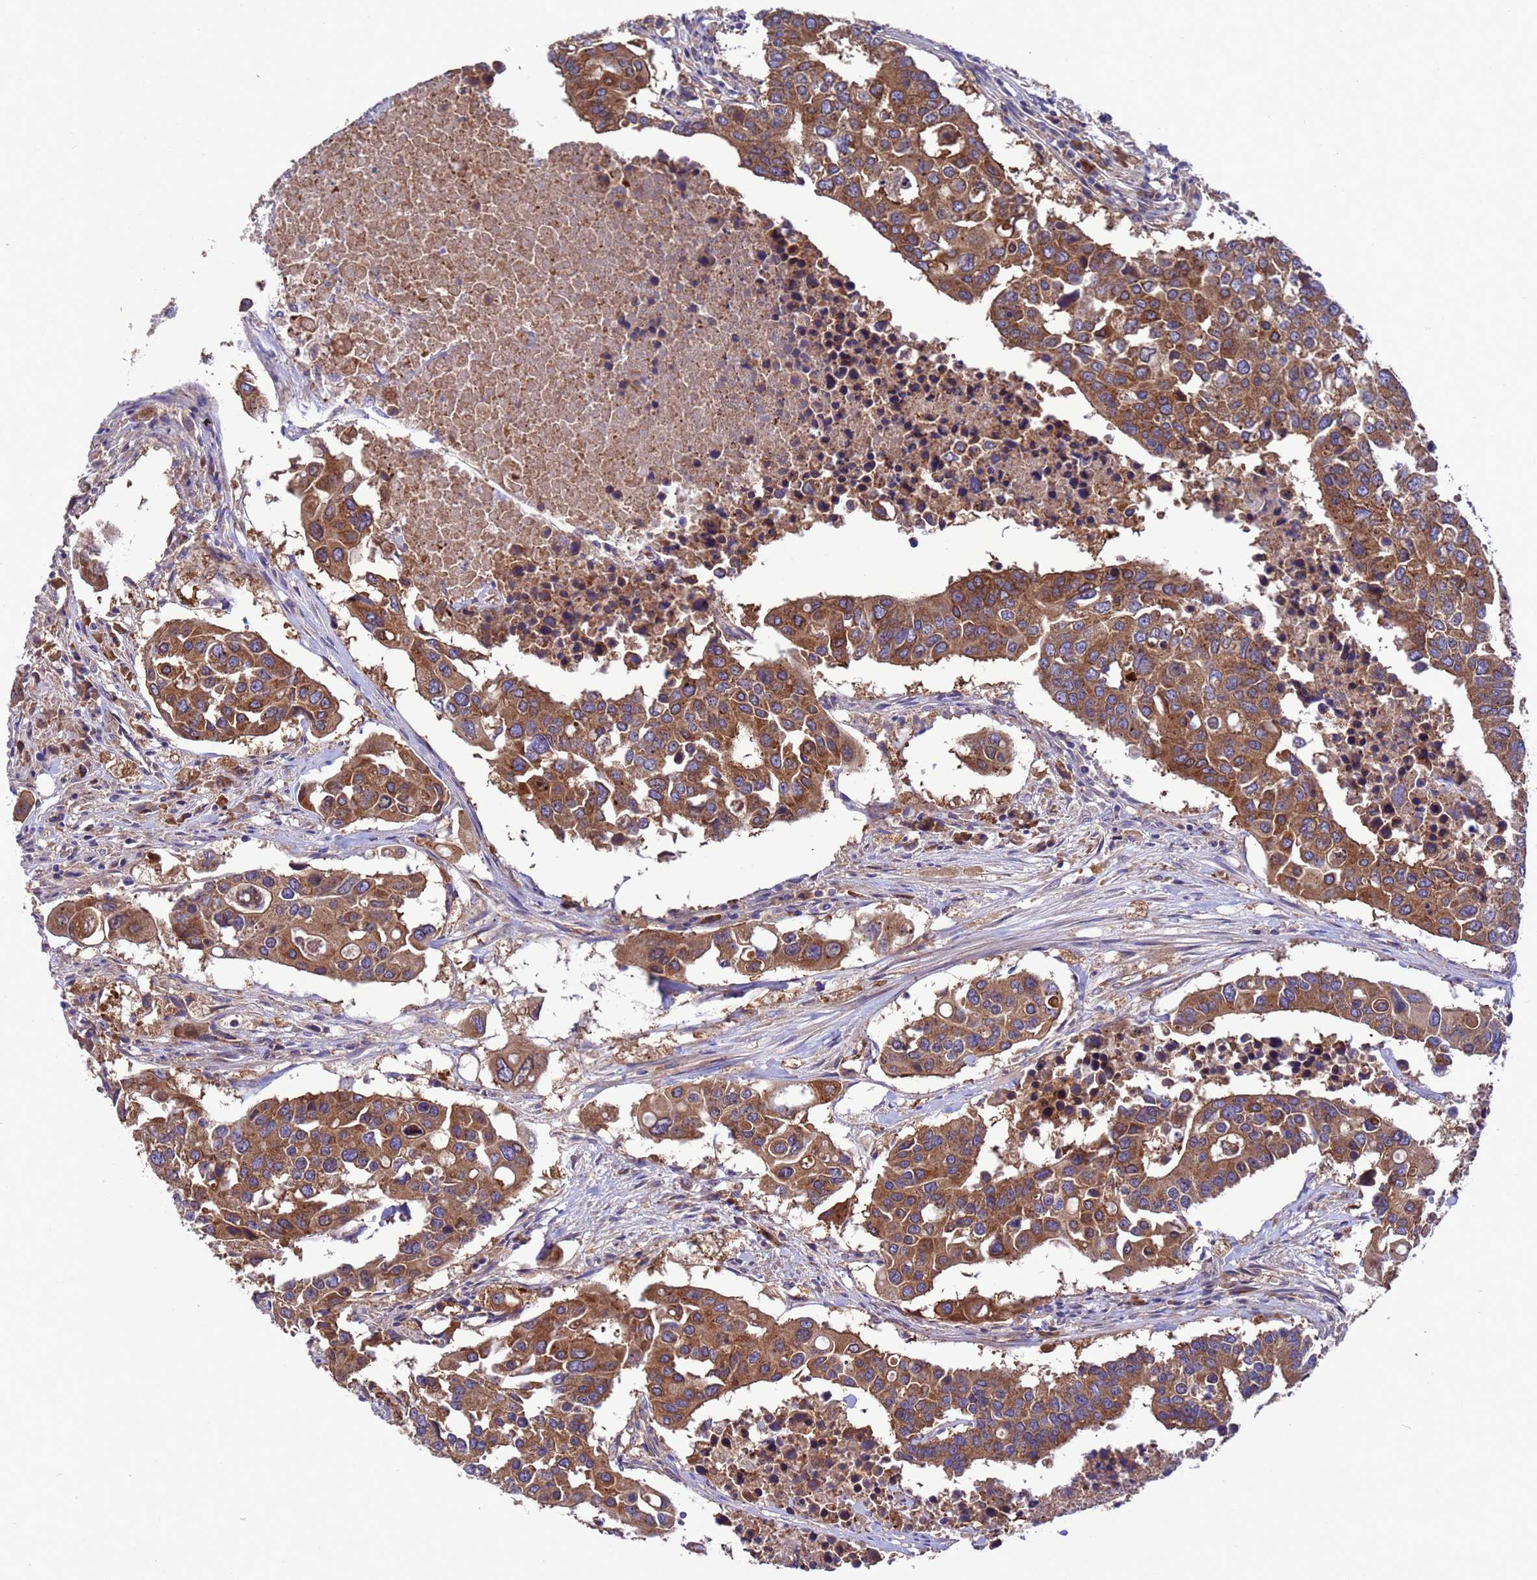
{"staining": {"intensity": "strong", "quantity": ">75%", "location": "cytoplasmic/membranous"}, "tissue": "colorectal cancer", "cell_type": "Tumor cells", "image_type": "cancer", "snomed": [{"axis": "morphology", "description": "Adenocarcinoma, NOS"}, {"axis": "topography", "description": "Colon"}], "caption": "Protein expression analysis of colorectal adenocarcinoma shows strong cytoplasmic/membranous positivity in approximately >75% of tumor cells.", "gene": "ARHGAP12", "patient": {"sex": "male", "age": 77}}